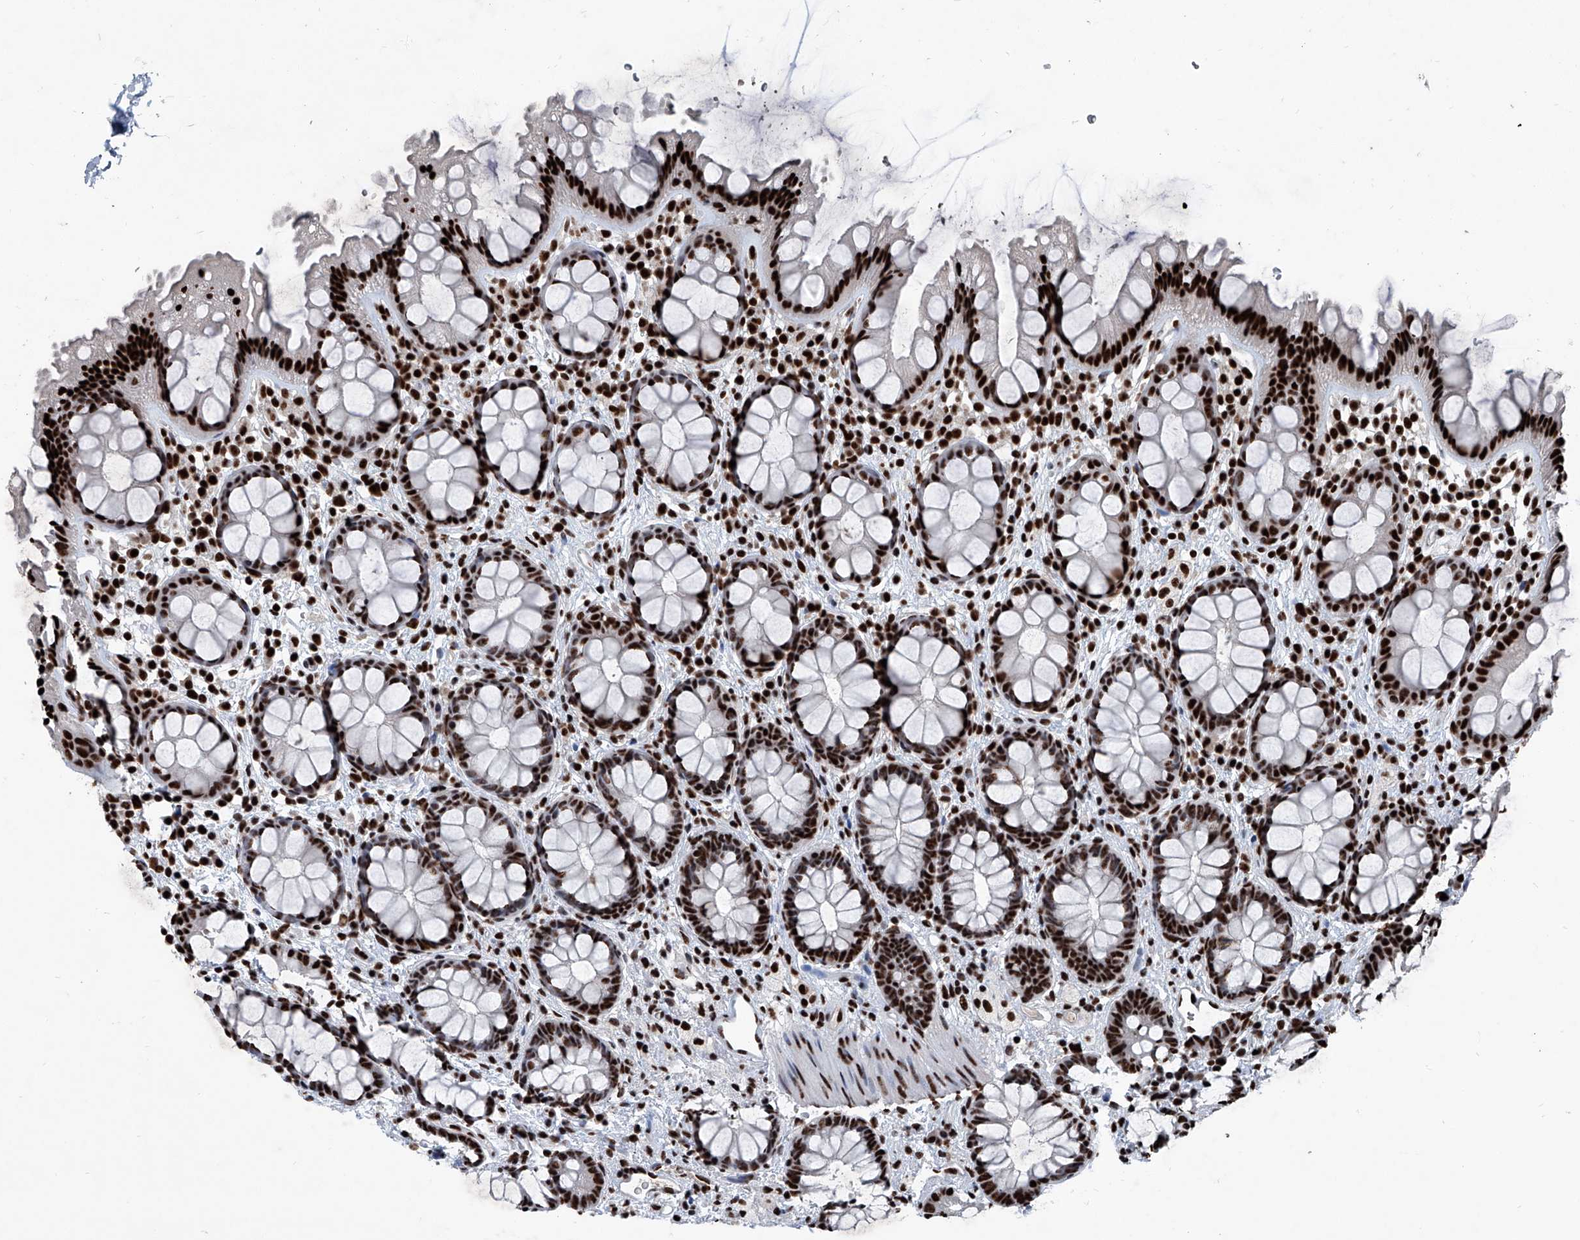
{"staining": {"intensity": "strong", "quantity": ">75%", "location": "nuclear"}, "tissue": "rectum", "cell_type": "Glandular cells", "image_type": "normal", "snomed": [{"axis": "morphology", "description": "Normal tissue, NOS"}, {"axis": "topography", "description": "Rectum"}], "caption": "Immunohistochemistry image of benign rectum: rectum stained using immunohistochemistry displays high levels of strong protein expression localized specifically in the nuclear of glandular cells, appearing as a nuclear brown color.", "gene": "DDX39B", "patient": {"sex": "female", "age": 65}}